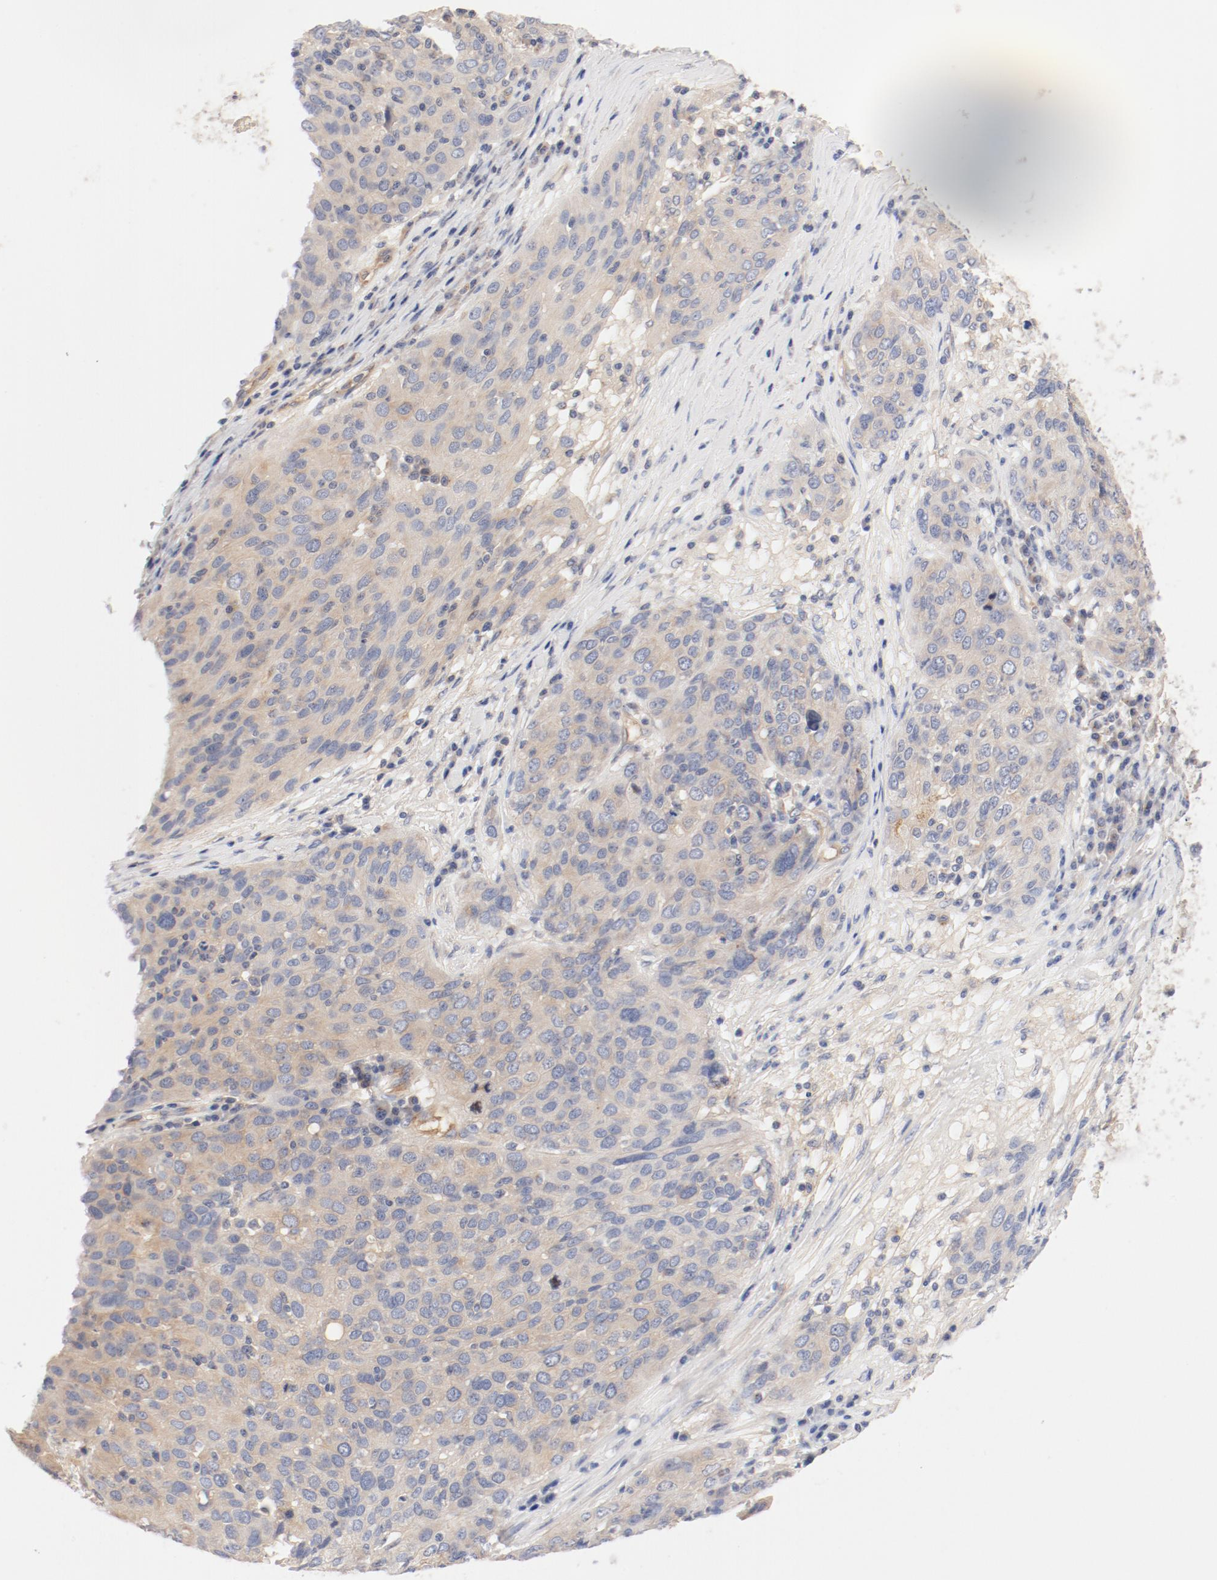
{"staining": {"intensity": "weak", "quantity": "25%-75%", "location": "cytoplasmic/membranous"}, "tissue": "ovarian cancer", "cell_type": "Tumor cells", "image_type": "cancer", "snomed": [{"axis": "morphology", "description": "Carcinoma, endometroid"}, {"axis": "topography", "description": "Ovary"}], "caption": "A histopathology image of human endometroid carcinoma (ovarian) stained for a protein exhibits weak cytoplasmic/membranous brown staining in tumor cells. (Stains: DAB (3,3'-diaminobenzidine) in brown, nuclei in blue, Microscopy: brightfield microscopy at high magnification).", "gene": "DYNC1H1", "patient": {"sex": "female", "age": 50}}